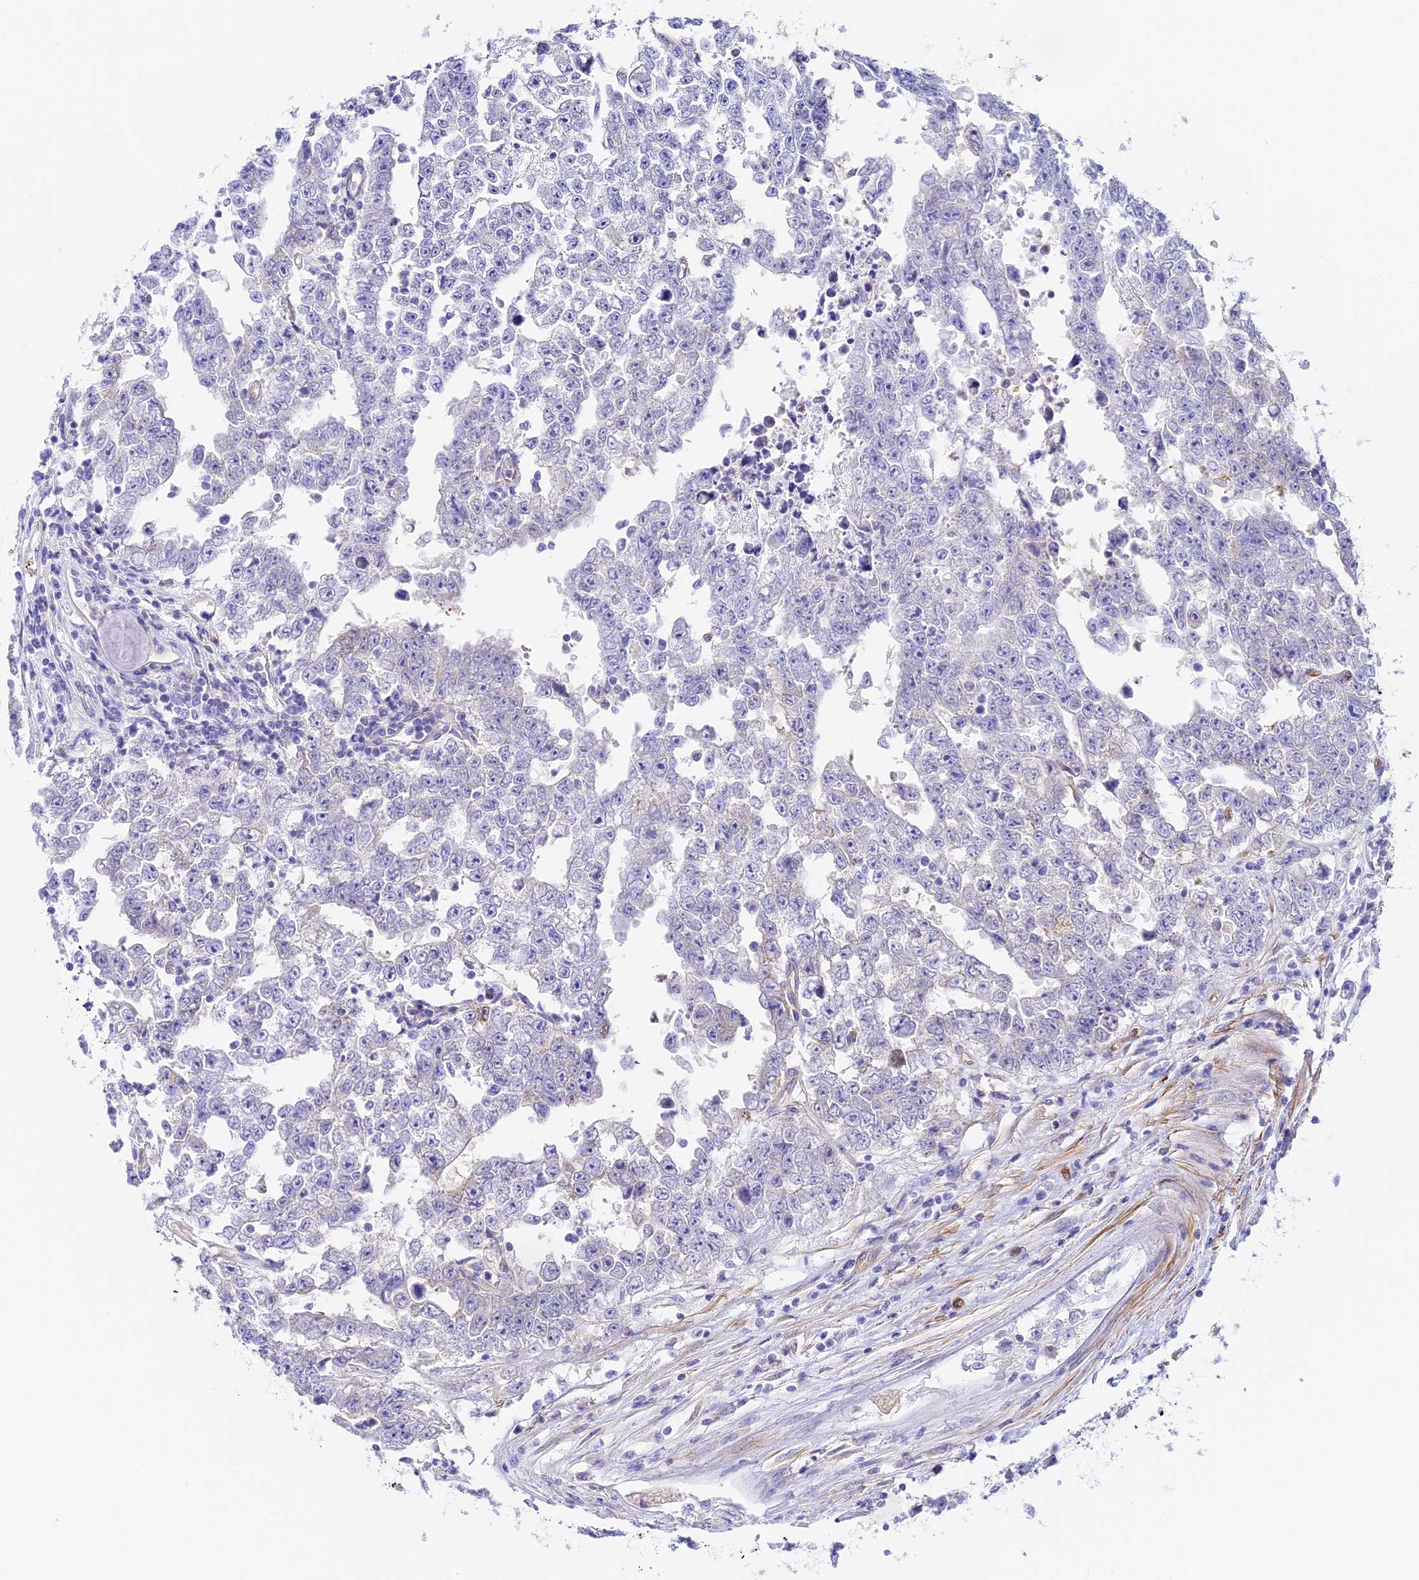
{"staining": {"intensity": "negative", "quantity": "none", "location": "none"}, "tissue": "testis cancer", "cell_type": "Tumor cells", "image_type": "cancer", "snomed": [{"axis": "morphology", "description": "Carcinoma, Embryonal, NOS"}, {"axis": "topography", "description": "Testis"}], "caption": "Tumor cells are negative for brown protein staining in testis embryonal carcinoma.", "gene": "HOMER3", "patient": {"sex": "male", "age": 25}}